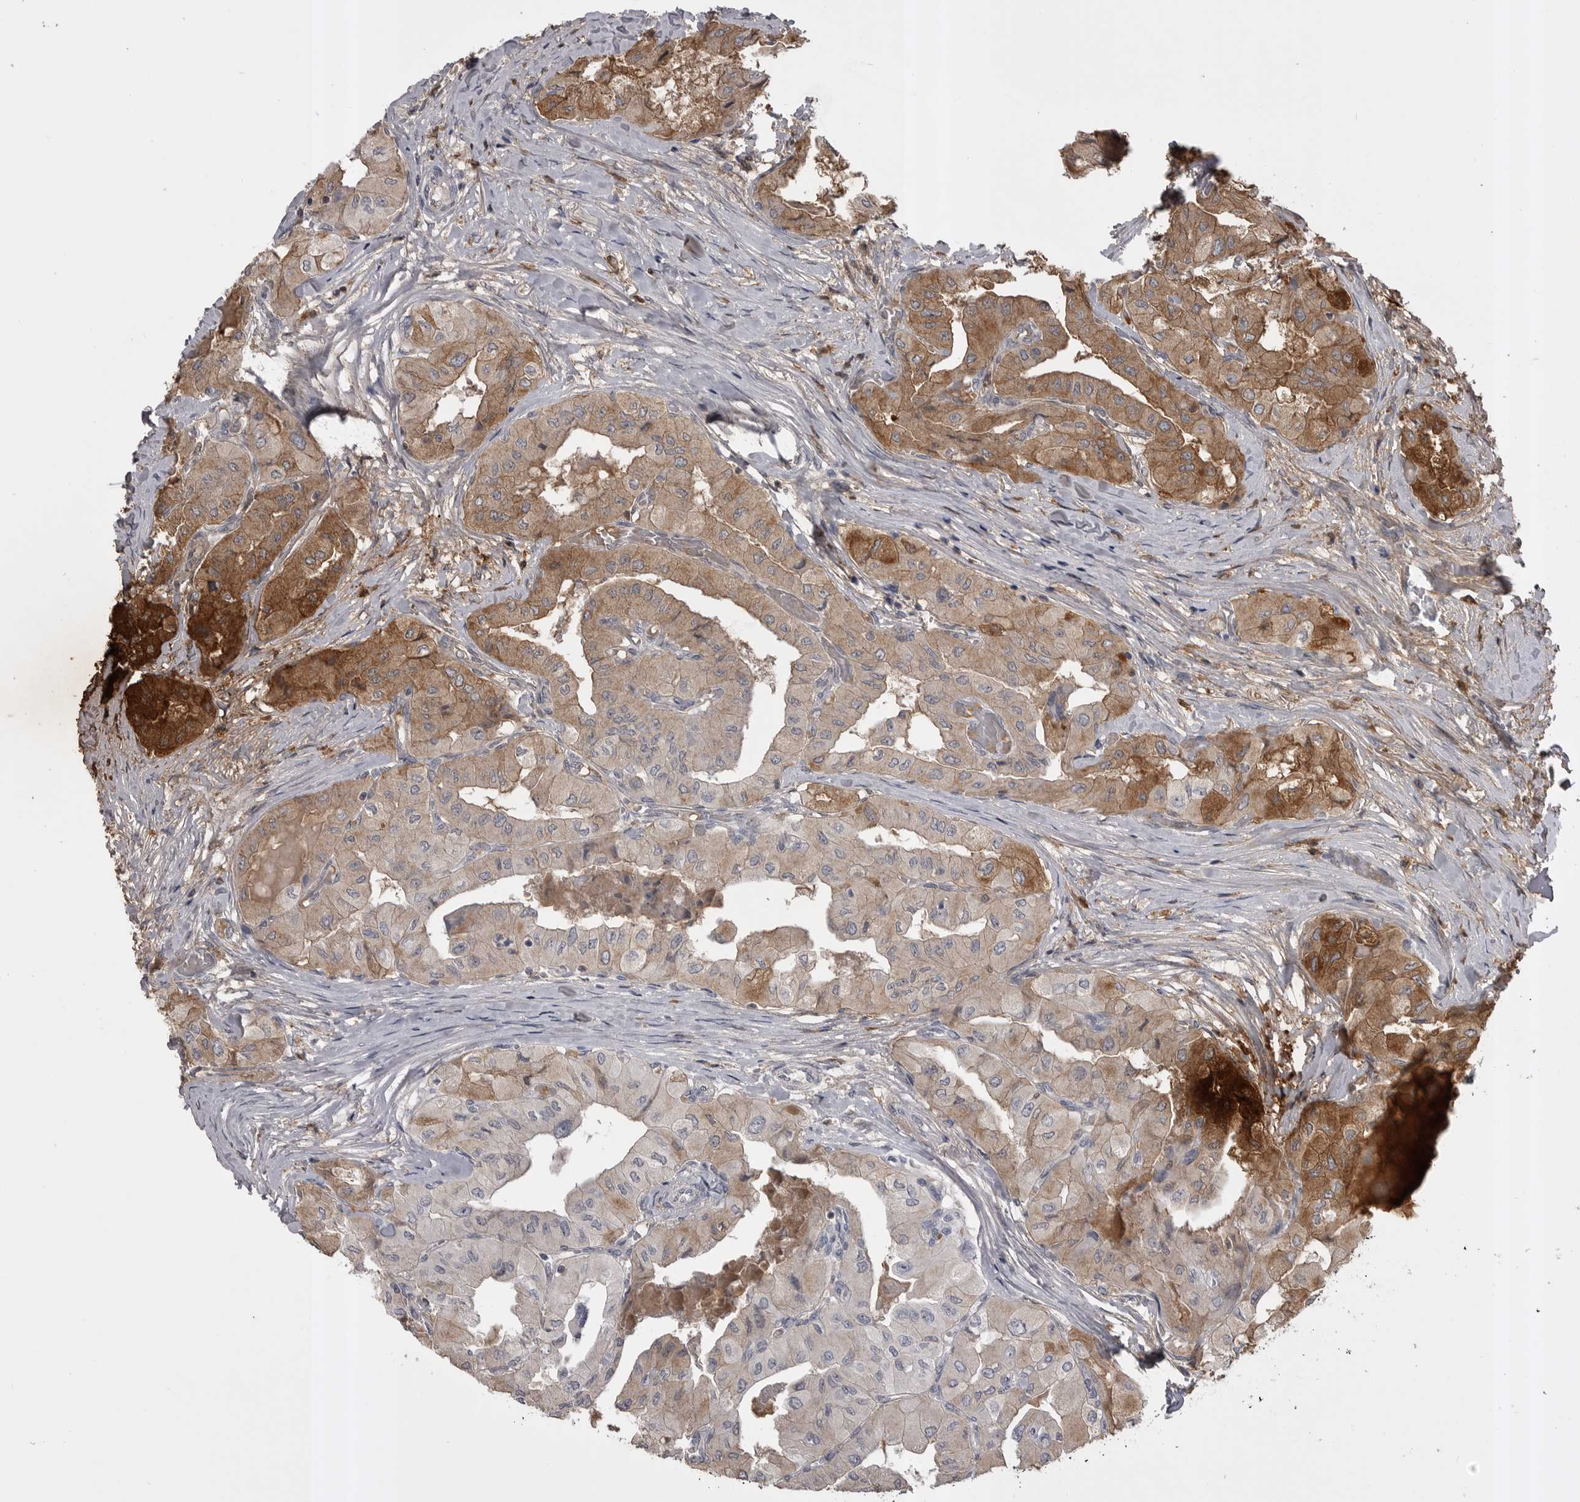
{"staining": {"intensity": "moderate", "quantity": ">75%", "location": "cytoplasmic/membranous"}, "tissue": "thyroid cancer", "cell_type": "Tumor cells", "image_type": "cancer", "snomed": [{"axis": "morphology", "description": "Papillary adenocarcinoma, NOS"}, {"axis": "topography", "description": "Thyroid gland"}], "caption": "Tumor cells demonstrate moderate cytoplasmic/membranous positivity in about >75% of cells in thyroid papillary adenocarcinoma.", "gene": "AHSG", "patient": {"sex": "female", "age": 59}}